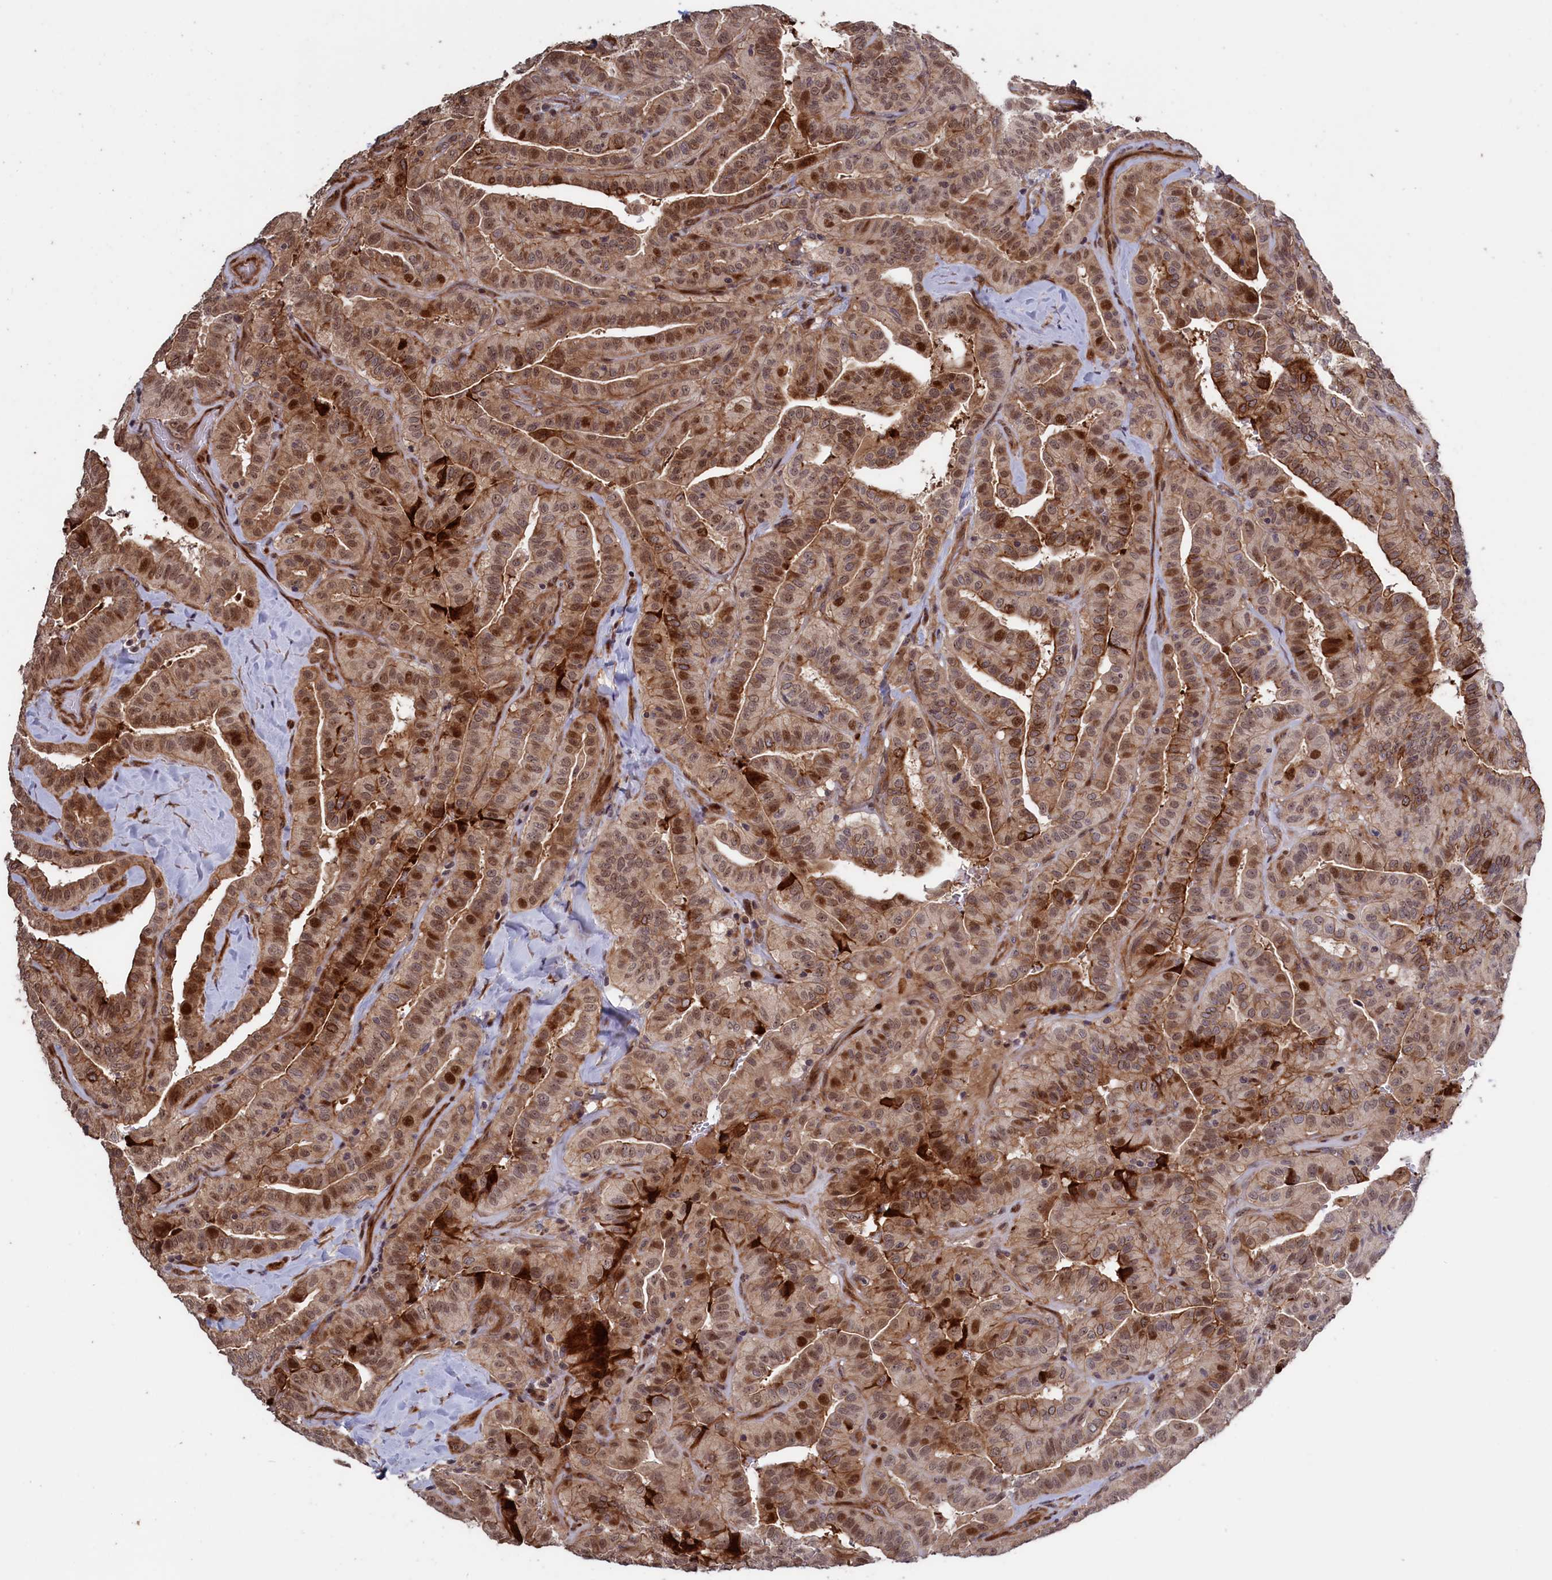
{"staining": {"intensity": "moderate", "quantity": ">75%", "location": "cytoplasmic/membranous,nuclear"}, "tissue": "thyroid cancer", "cell_type": "Tumor cells", "image_type": "cancer", "snomed": [{"axis": "morphology", "description": "Papillary adenocarcinoma, NOS"}, {"axis": "topography", "description": "Thyroid gland"}], "caption": "Protein staining by immunohistochemistry (IHC) reveals moderate cytoplasmic/membranous and nuclear expression in about >75% of tumor cells in thyroid cancer (papillary adenocarcinoma).", "gene": "LSG1", "patient": {"sex": "male", "age": 77}}